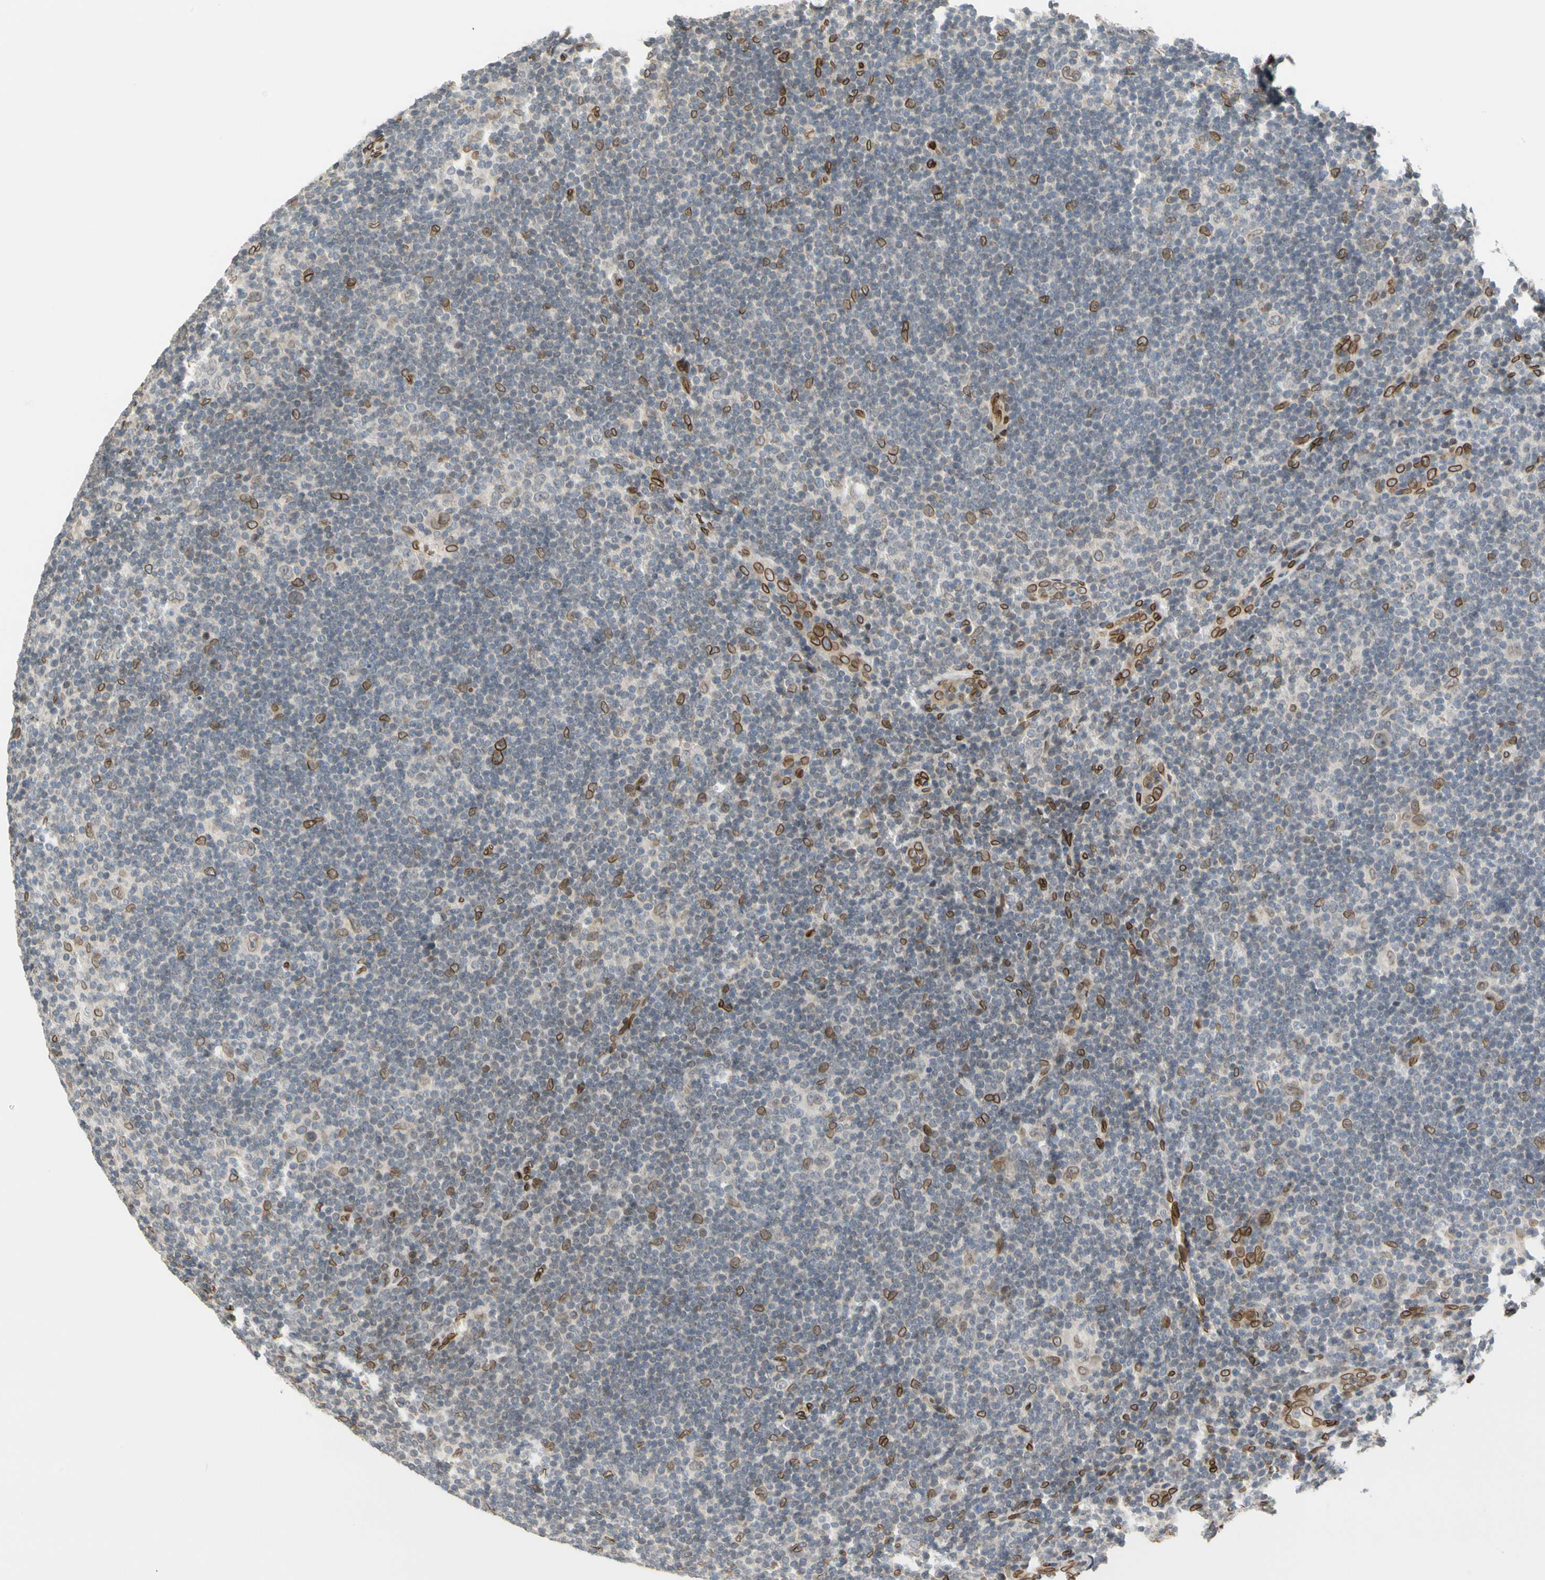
{"staining": {"intensity": "moderate", "quantity": ">75%", "location": "cytoplasmic/membranous,nuclear"}, "tissue": "lymphoma", "cell_type": "Tumor cells", "image_type": "cancer", "snomed": [{"axis": "morphology", "description": "Hodgkin's disease, NOS"}, {"axis": "topography", "description": "Lymph node"}], "caption": "Protein staining of lymphoma tissue demonstrates moderate cytoplasmic/membranous and nuclear staining in approximately >75% of tumor cells.", "gene": "SUN1", "patient": {"sex": "female", "age": 57}}